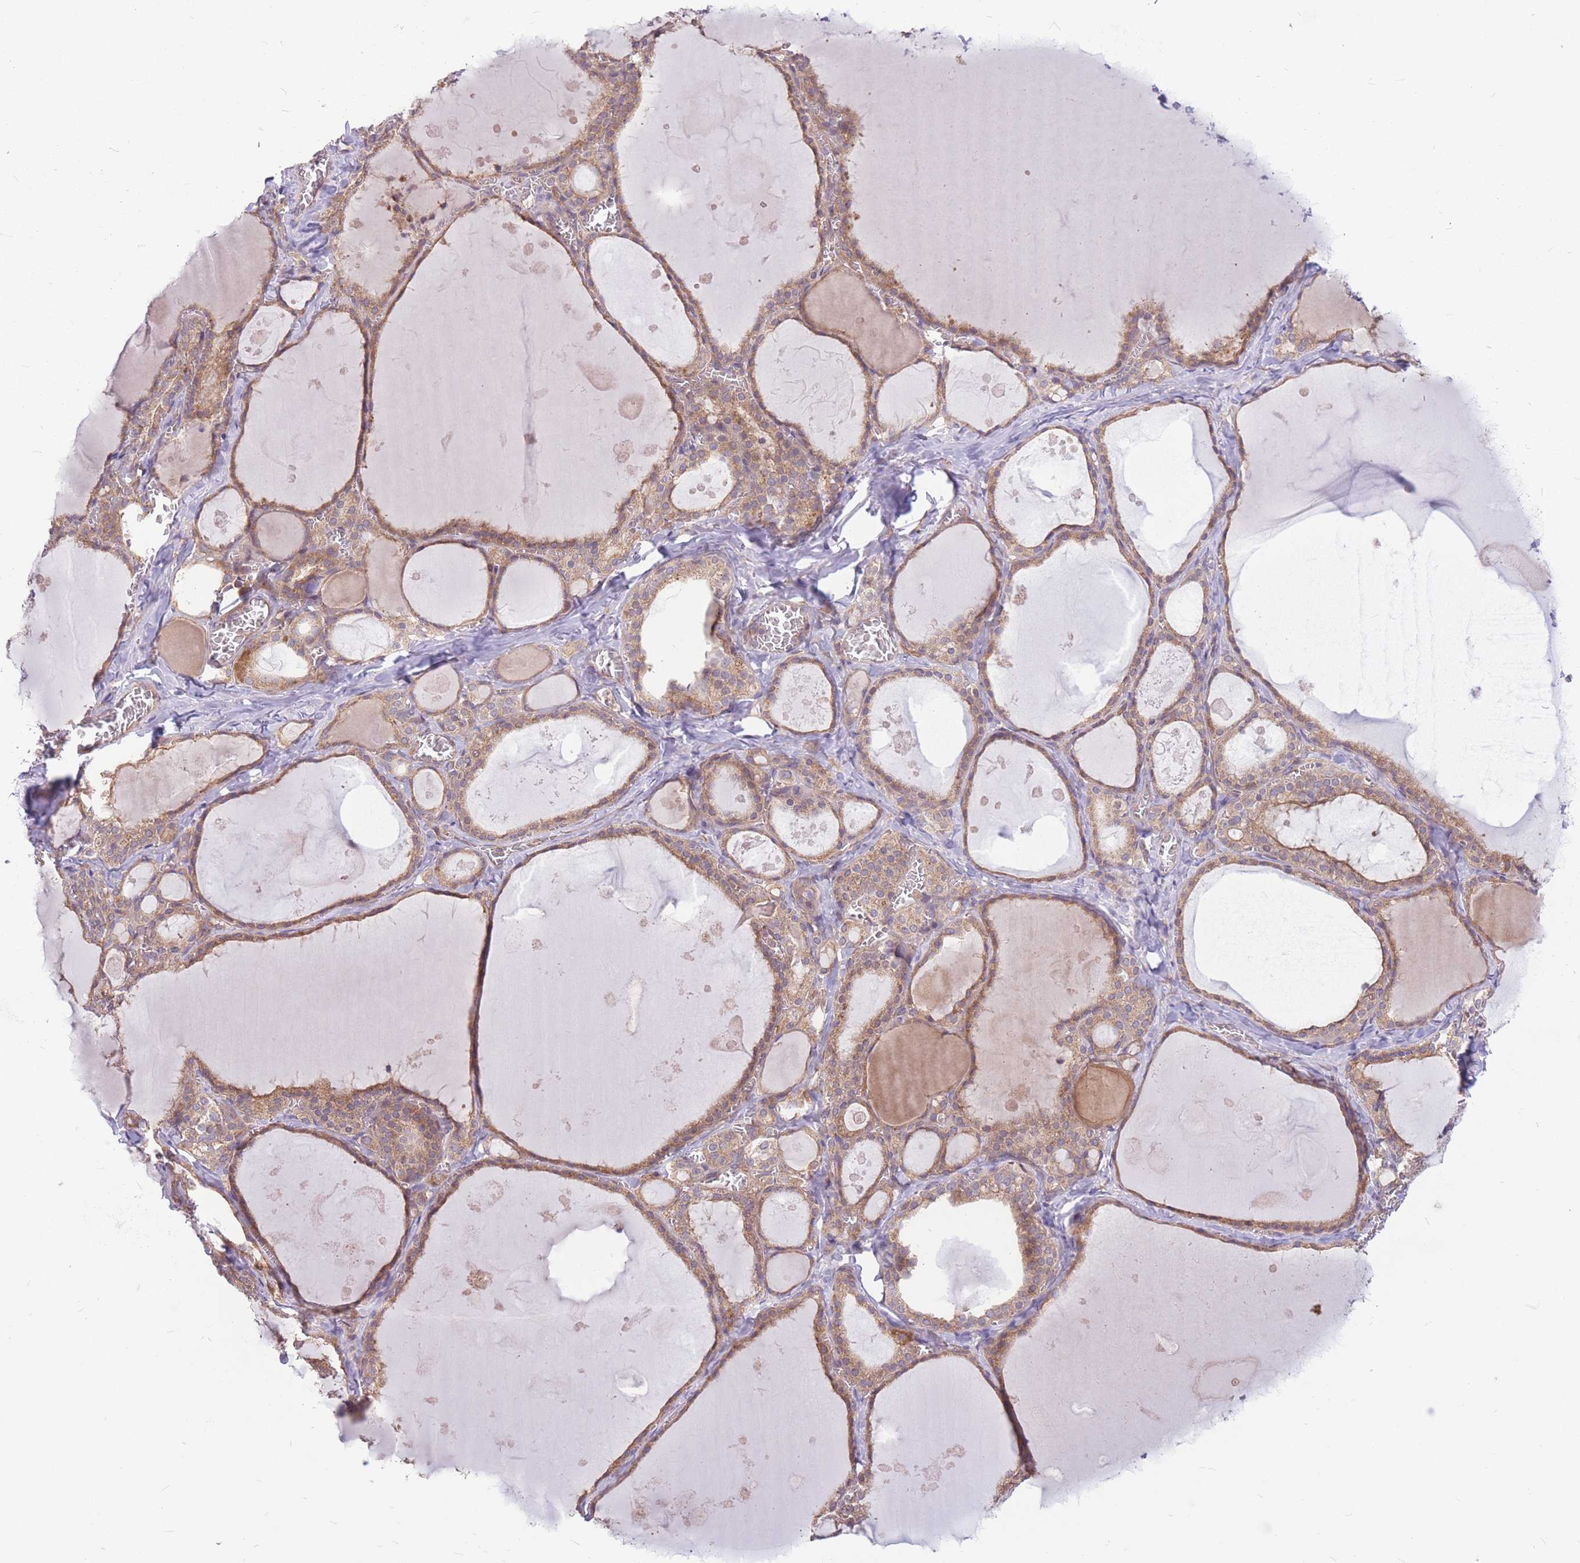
{"staining": {"intensity": "moderate", "quantity": ">75%", "location": "cytoplasmic/membranous"}, "tissue": "thyroid gland", "cell_type": "Glandular cells", "image_type": "normal", "snomed": [{"axis": "morphology", "description": "Normal tissue, NOS"}, {"axis": "topography", "description": "Thyroid gland"}], "caption": "Benign thyroid gland displays moderate cytoplasmic/membranous positivity in approximately >75% of glandular cells, visualized by immunohistochemistry. The staining is performed using DAB brown chromogen to label protein expression. The nuclei are counter-stained blue using hematoxylin.", "gene": "GMNN", "patient": {"sex": "male", "age": 56}}